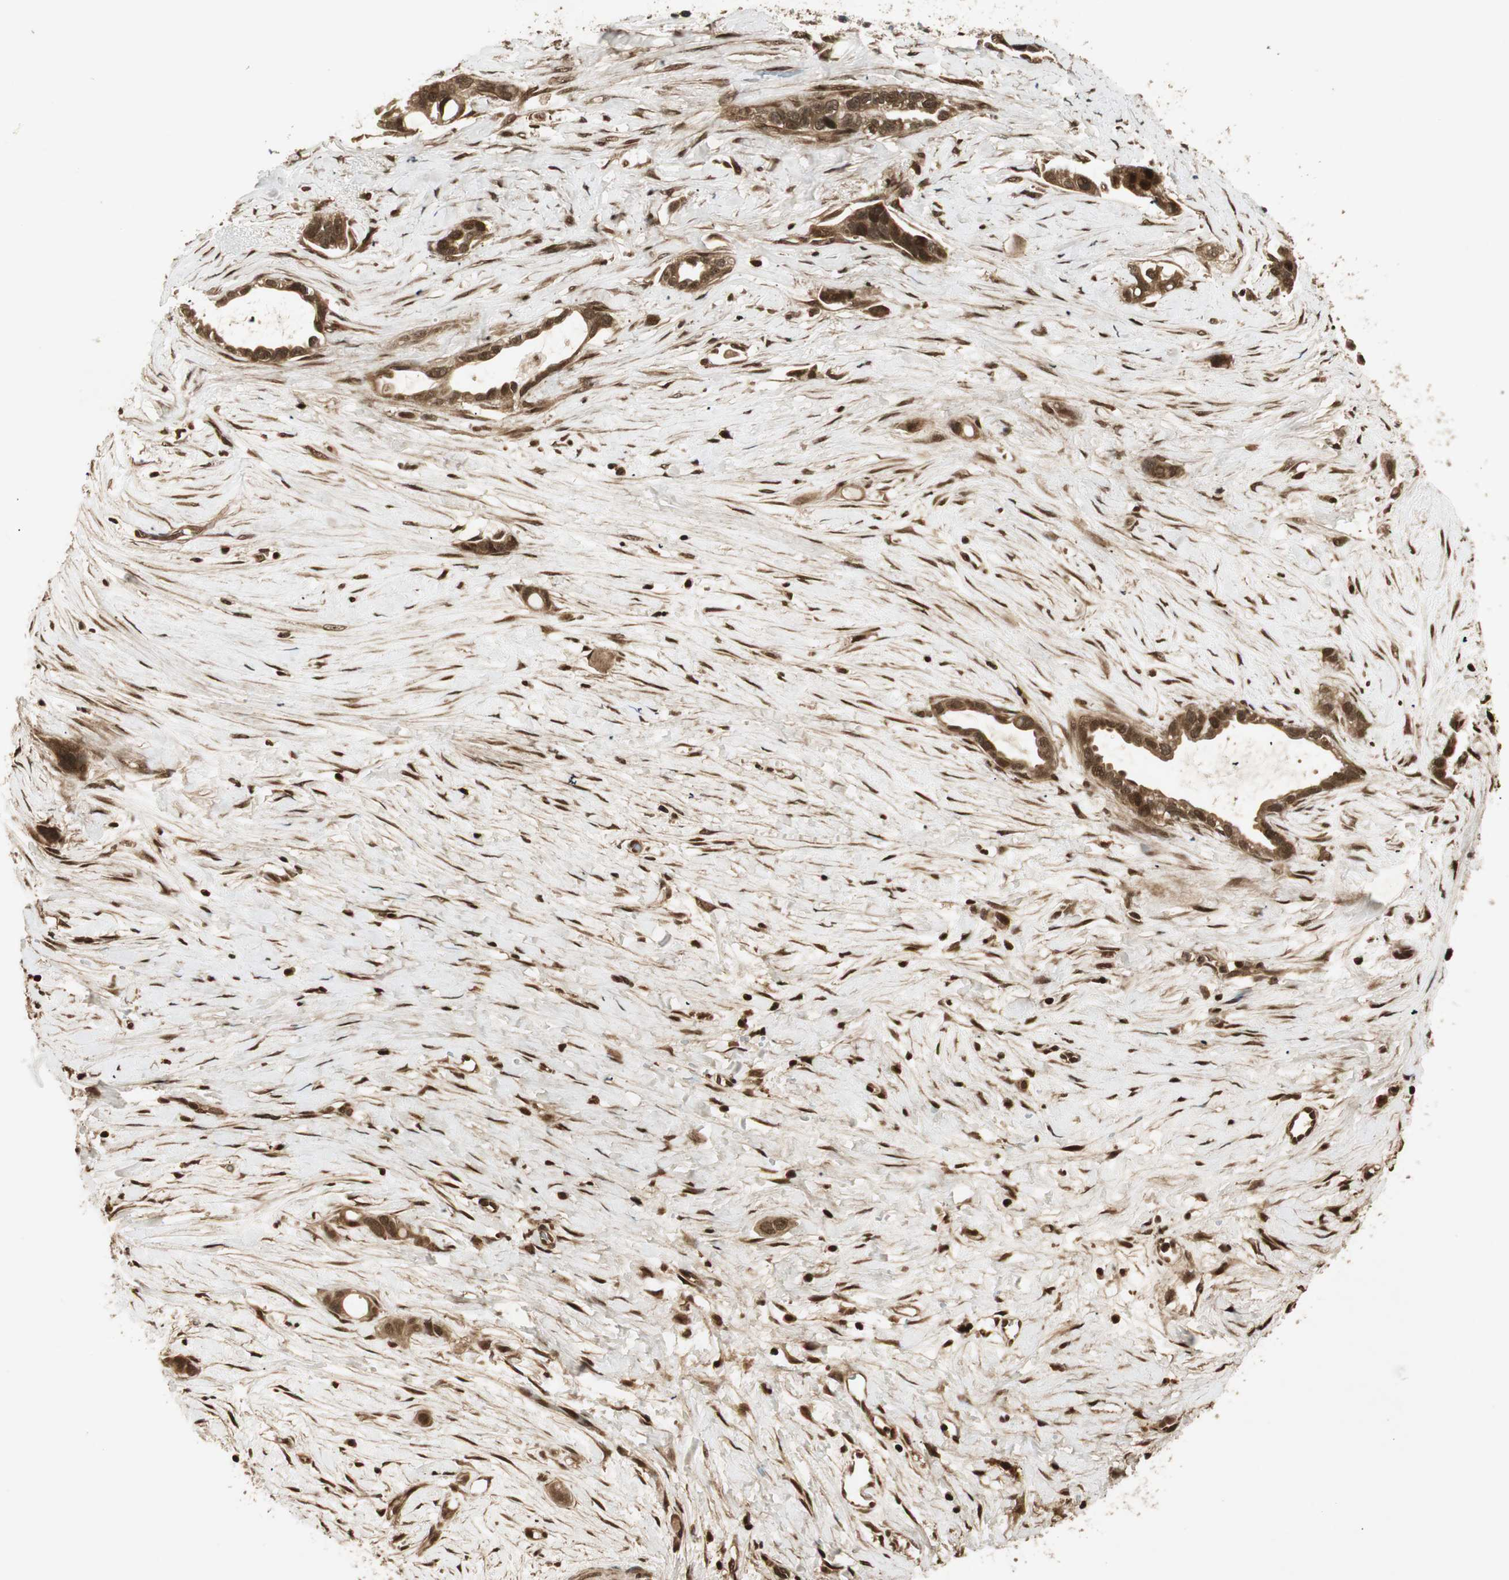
{"staining": {"intensity": "strong", "quantity": ">75%", "location": "cytoplasmic/membranous,nuclear"}, "tissue": "liver cancer", "cell_type": "Tumor cells", "image_type": "cancer", "snomed": [{"axis": "morphology", "description": "Cholangiocarcinoma"}, {"axis": "topography", "description": "Liver"}], "caption": "There is high levels of strong cytoplasmic/membranous and nuclear staining in tumor cells of liver cancer, as demonstrated by immunohistochemical staining (brown color).", "gene": "RPA3", "patient": {"sex": "female", "age": 65}}